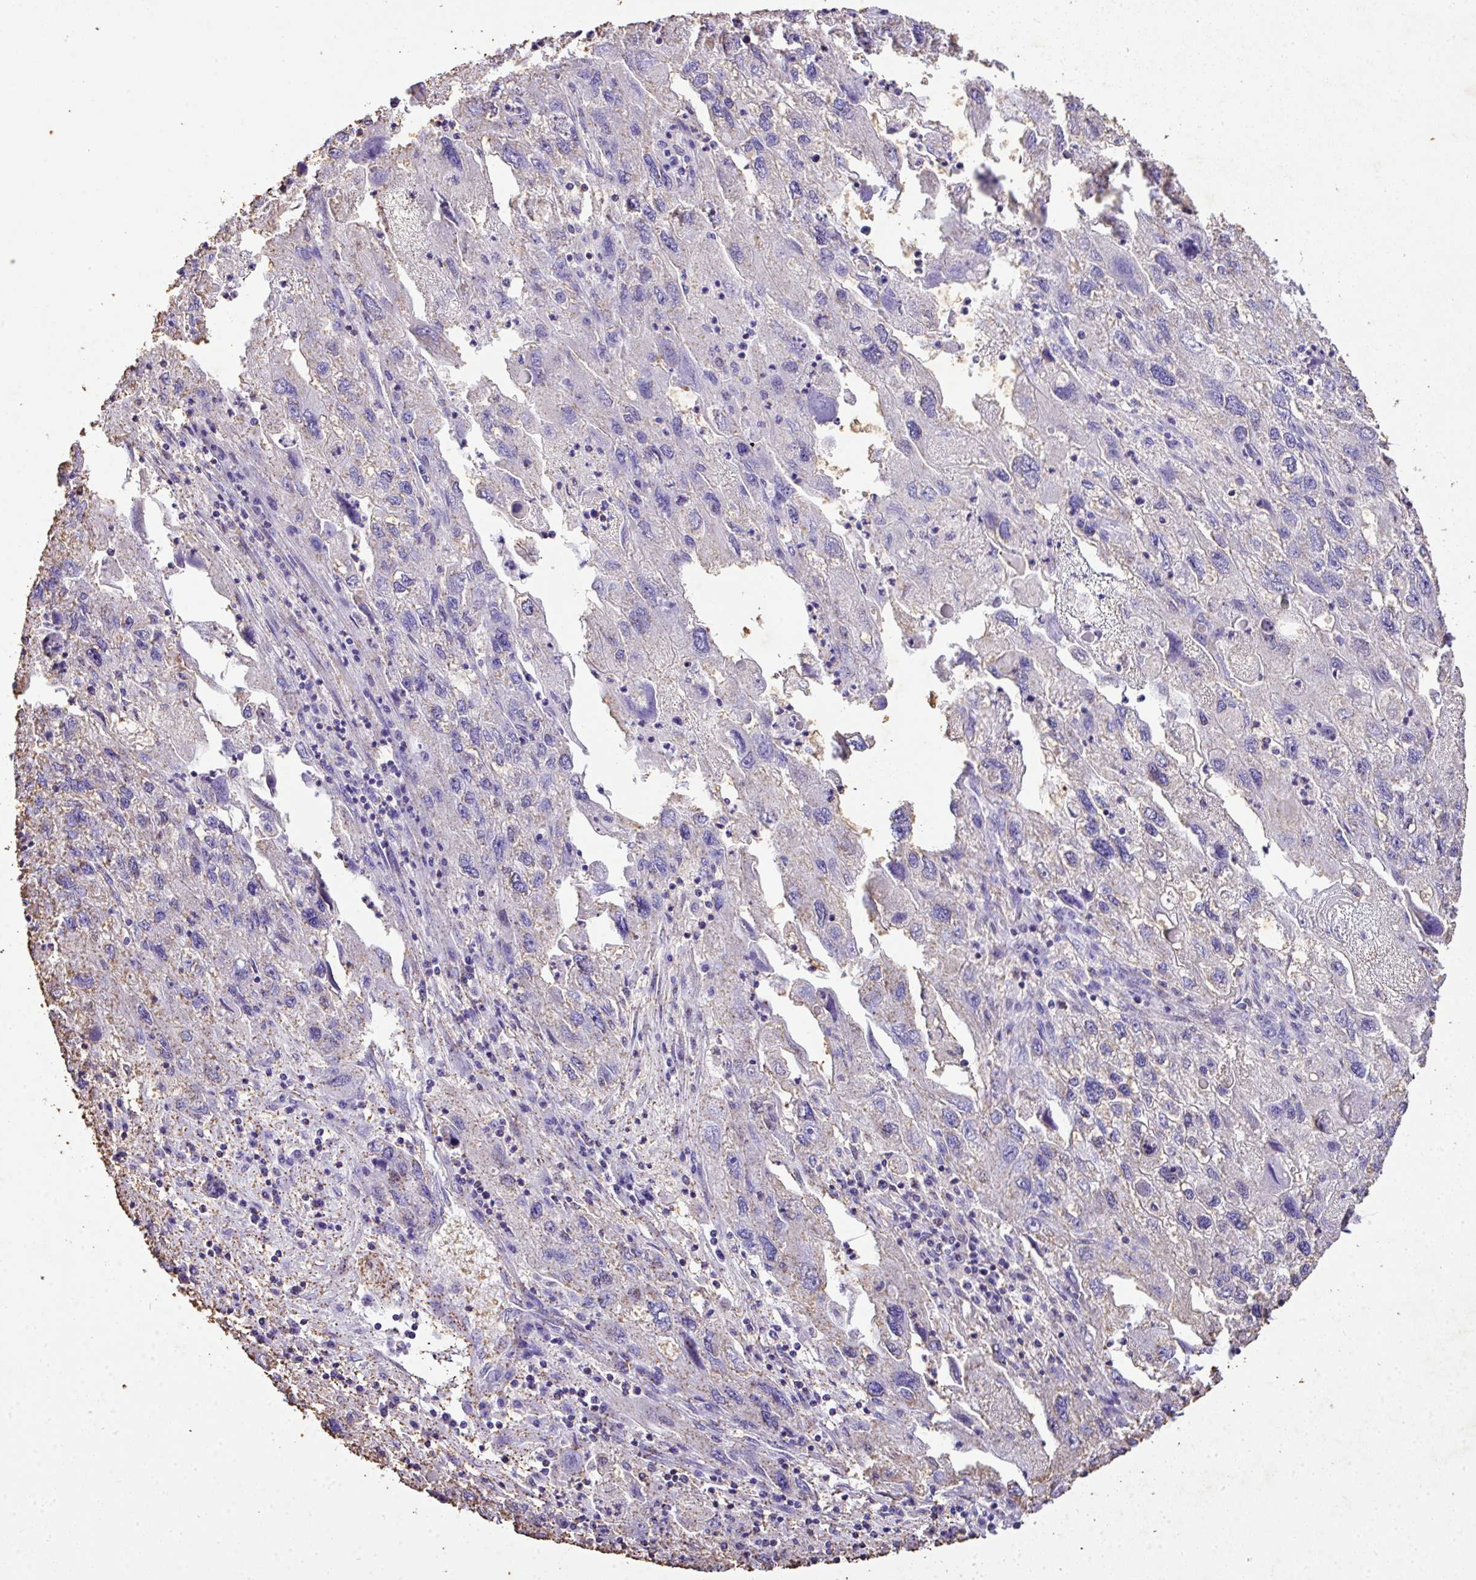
{"staining": {"intensity": "weak", "quantity": "<25%", "location": "cytoplasmic/membranous"}, "tissue": "endometrial cancer", "cell_type": "Tumor cells", "image_type": "cancer", "snomed": [{"axis": "morphology", "description": "Adenocarcinoma, NOS"}, {"axis": "topography", "description": "Endometrium"}], "caption": "Tumor cells are negative for protein expression in human endometrial cancer.", "gene": "KCNJ11", "patient": {"sex": "female", "age": 49}}